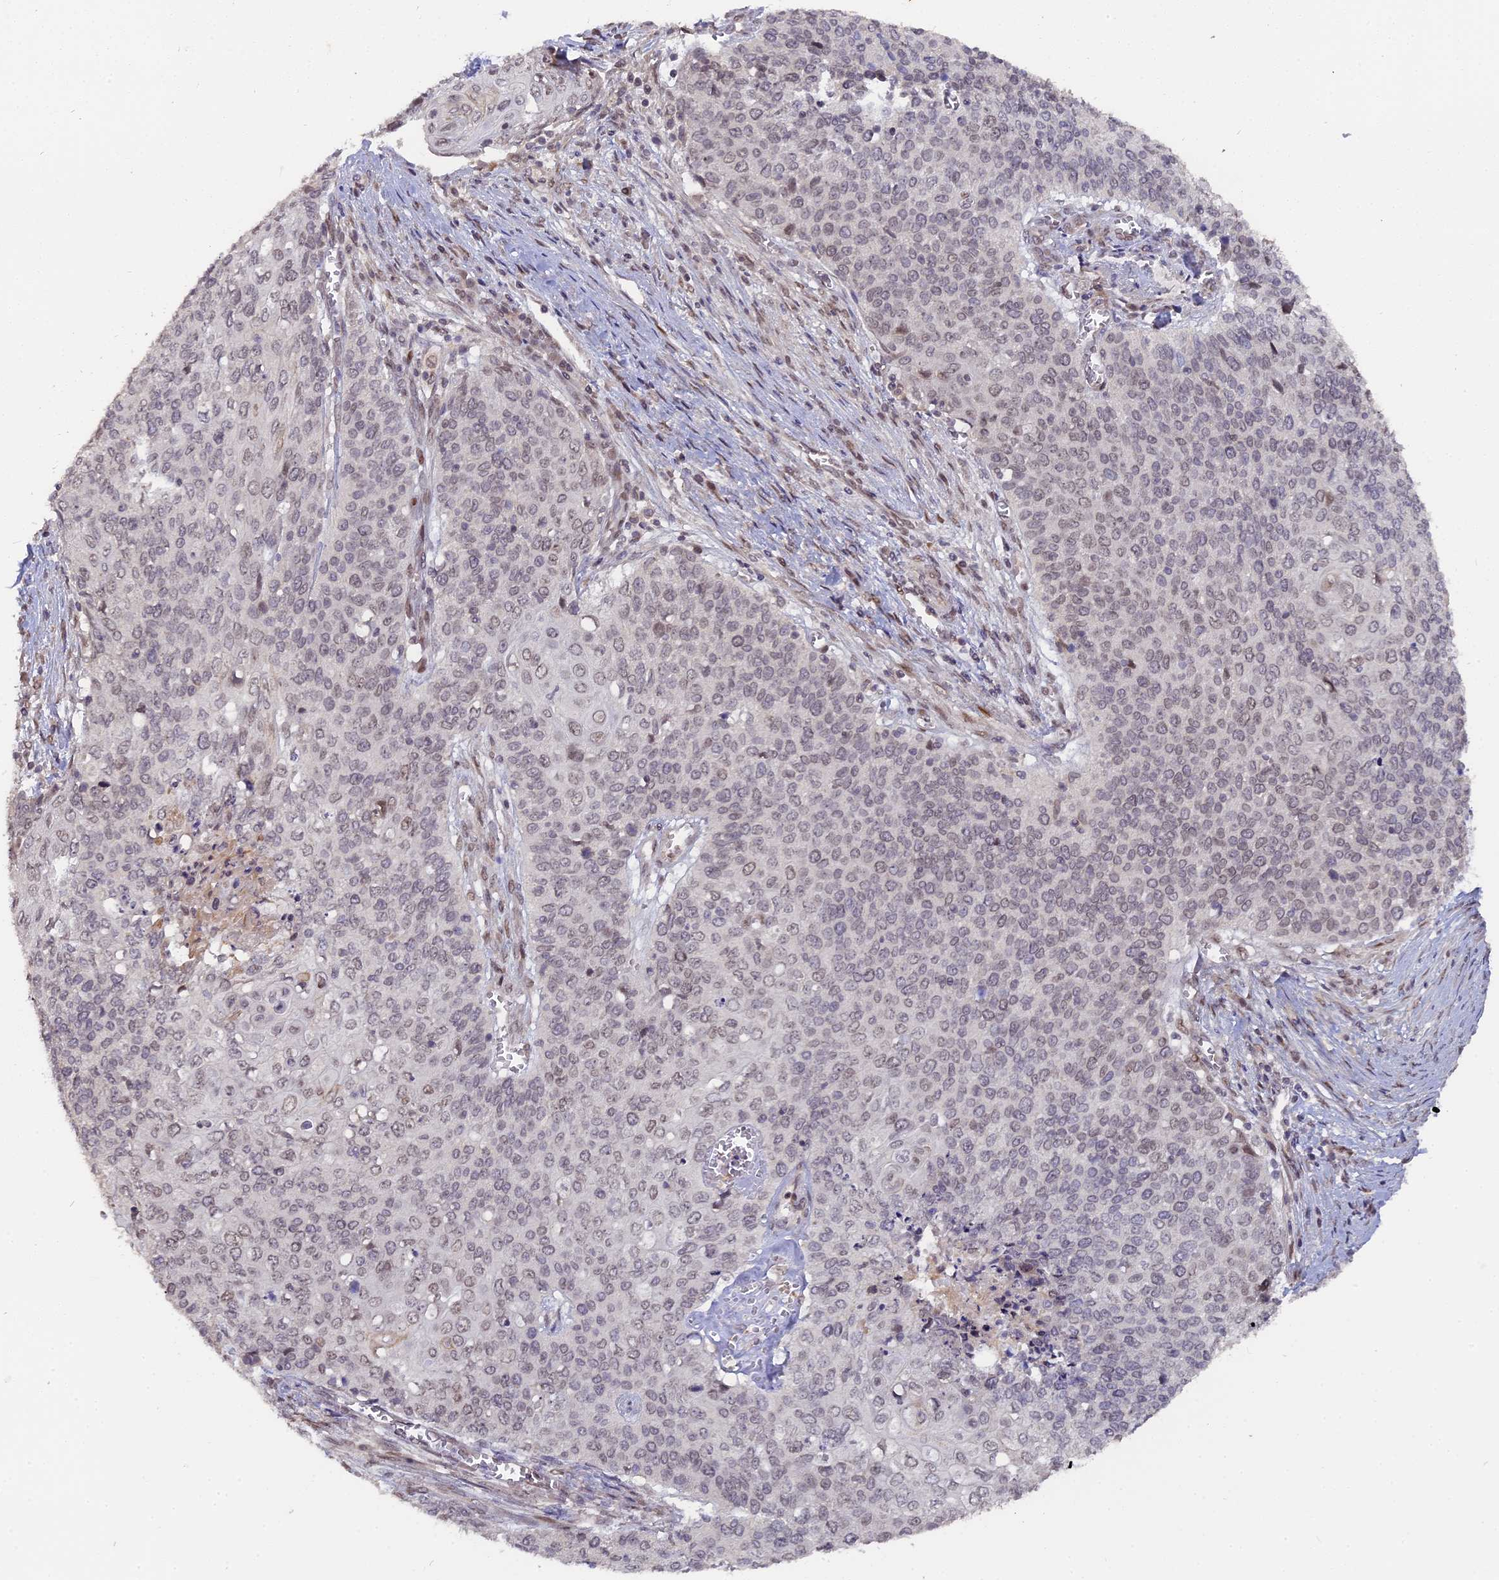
{"staining": {"intensity": "weak", "quantity": "25%-75%", "location": "nuclear"}, "tissue": "cervical cancer", "cell_type": "Tumor cells", "image_type": "cancer", "snomed": [{"axis": "morphology", "description": "Squamous cell carcinoma, NOS"}, {"axis": "topography", "description": "Cervix"}], "caption": "Immunohistochemical staining of cervical cancer (squamous cell carcinoma) exhibits weak nuclear protein expression in about 25%-75% of tumor cells. The protein of interest is shown in brown color, while the nuclei are stained blue.", "gene": "PYGO1", "patient": {"sex": "female", "age": 39}}